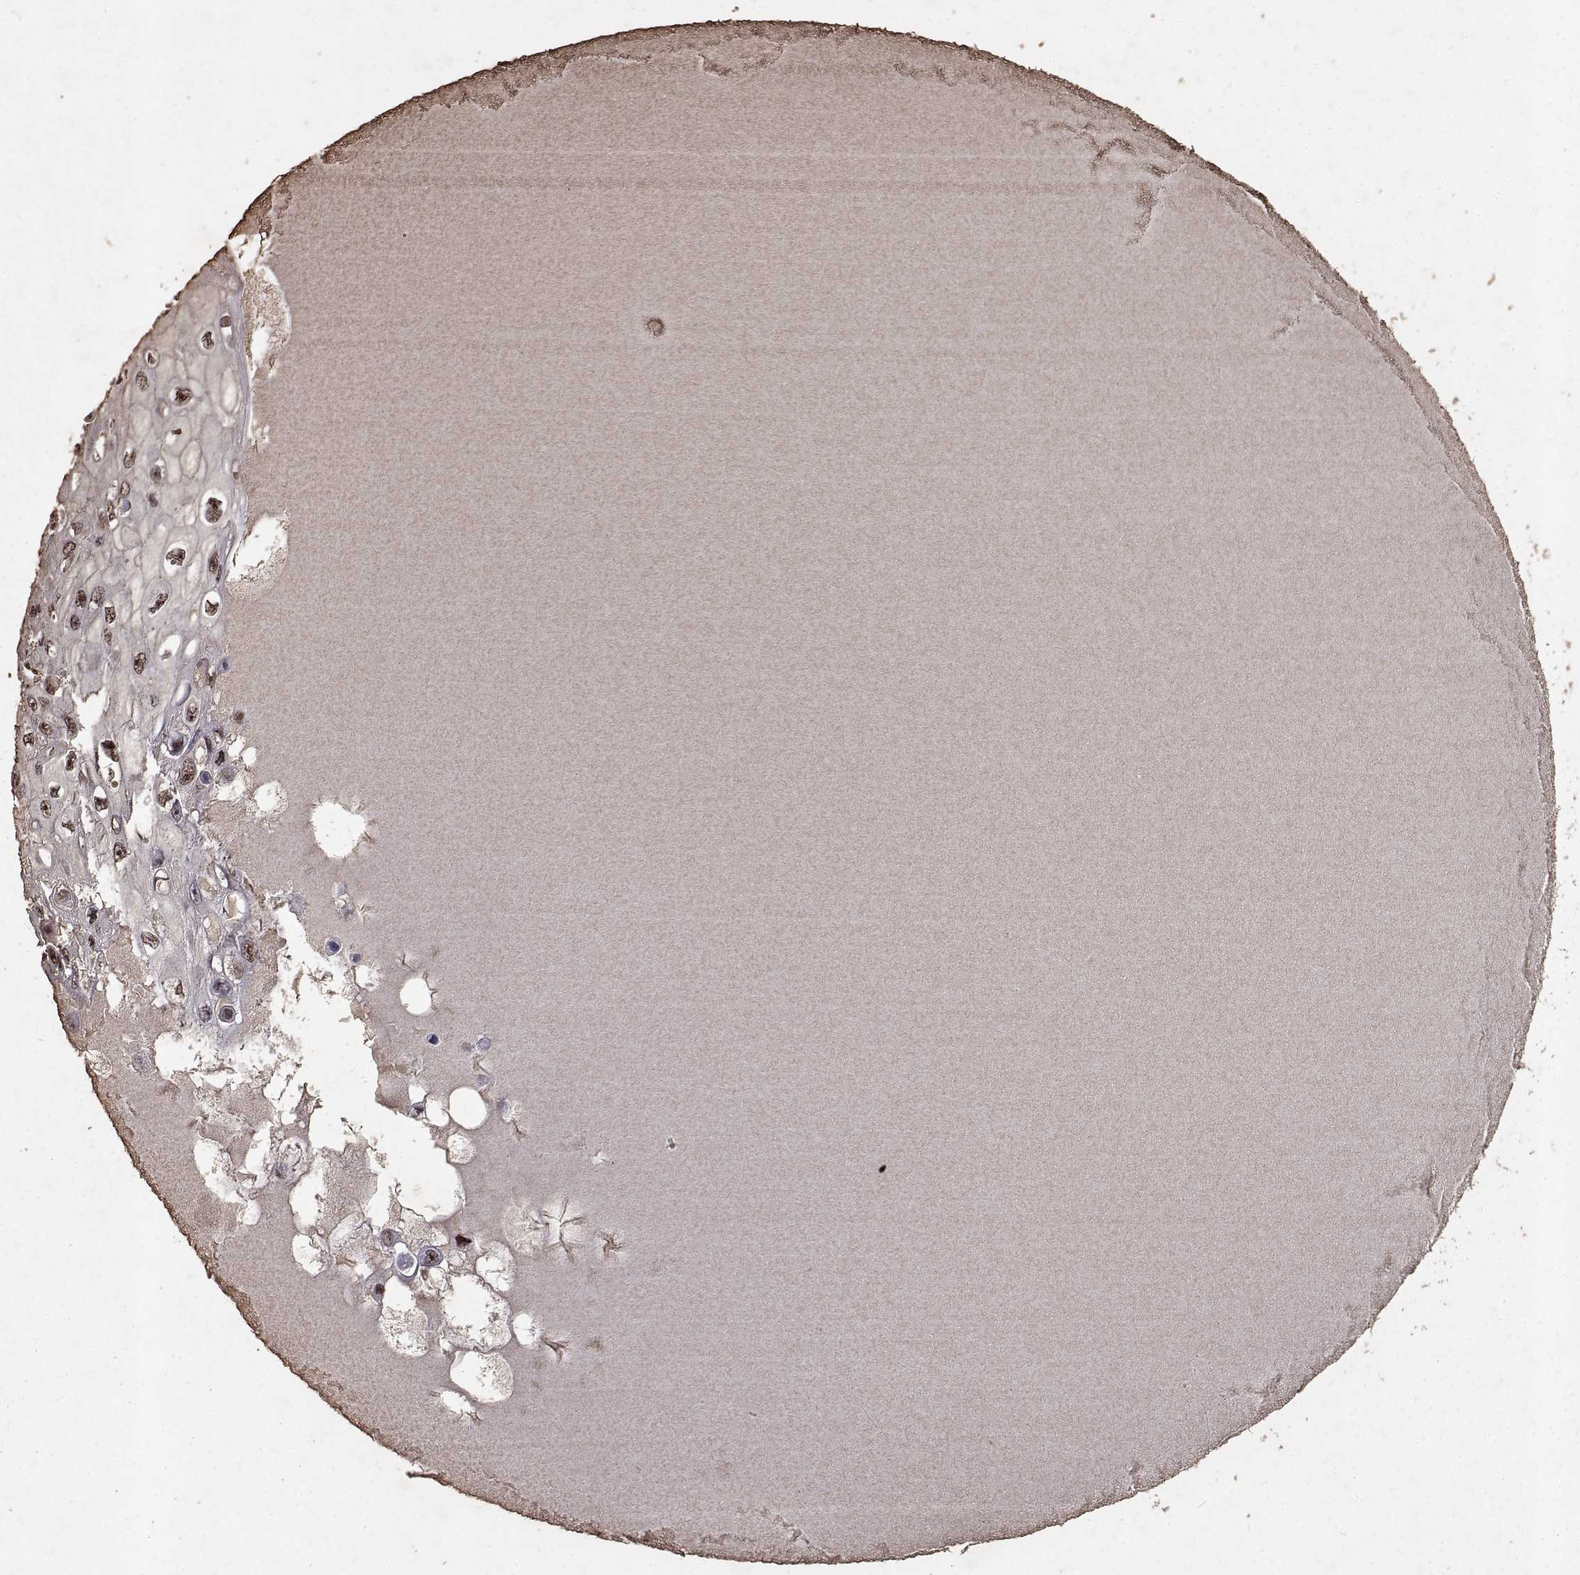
{"staining": {"intensity": "moderate", "quantity": ">75%", "location": "nuclear"}, "tissue": "skin cancer", "cell_type": "Tumor cells", "image_type": "cancer", "snomed": [{"axis": "morphology", "description": "Squamous cell carcinoma, NOS"}, {"axis": "topography", "description": "Skin"}], "caption": "Squamous cell carcinoma (skin) tissue shows moderate nuclear positivity in approximately >75% of tumor cells, visualized by immunohistochemistry.", "gene": "TOE1", "patient": {"sex": "male", "age": 82}}